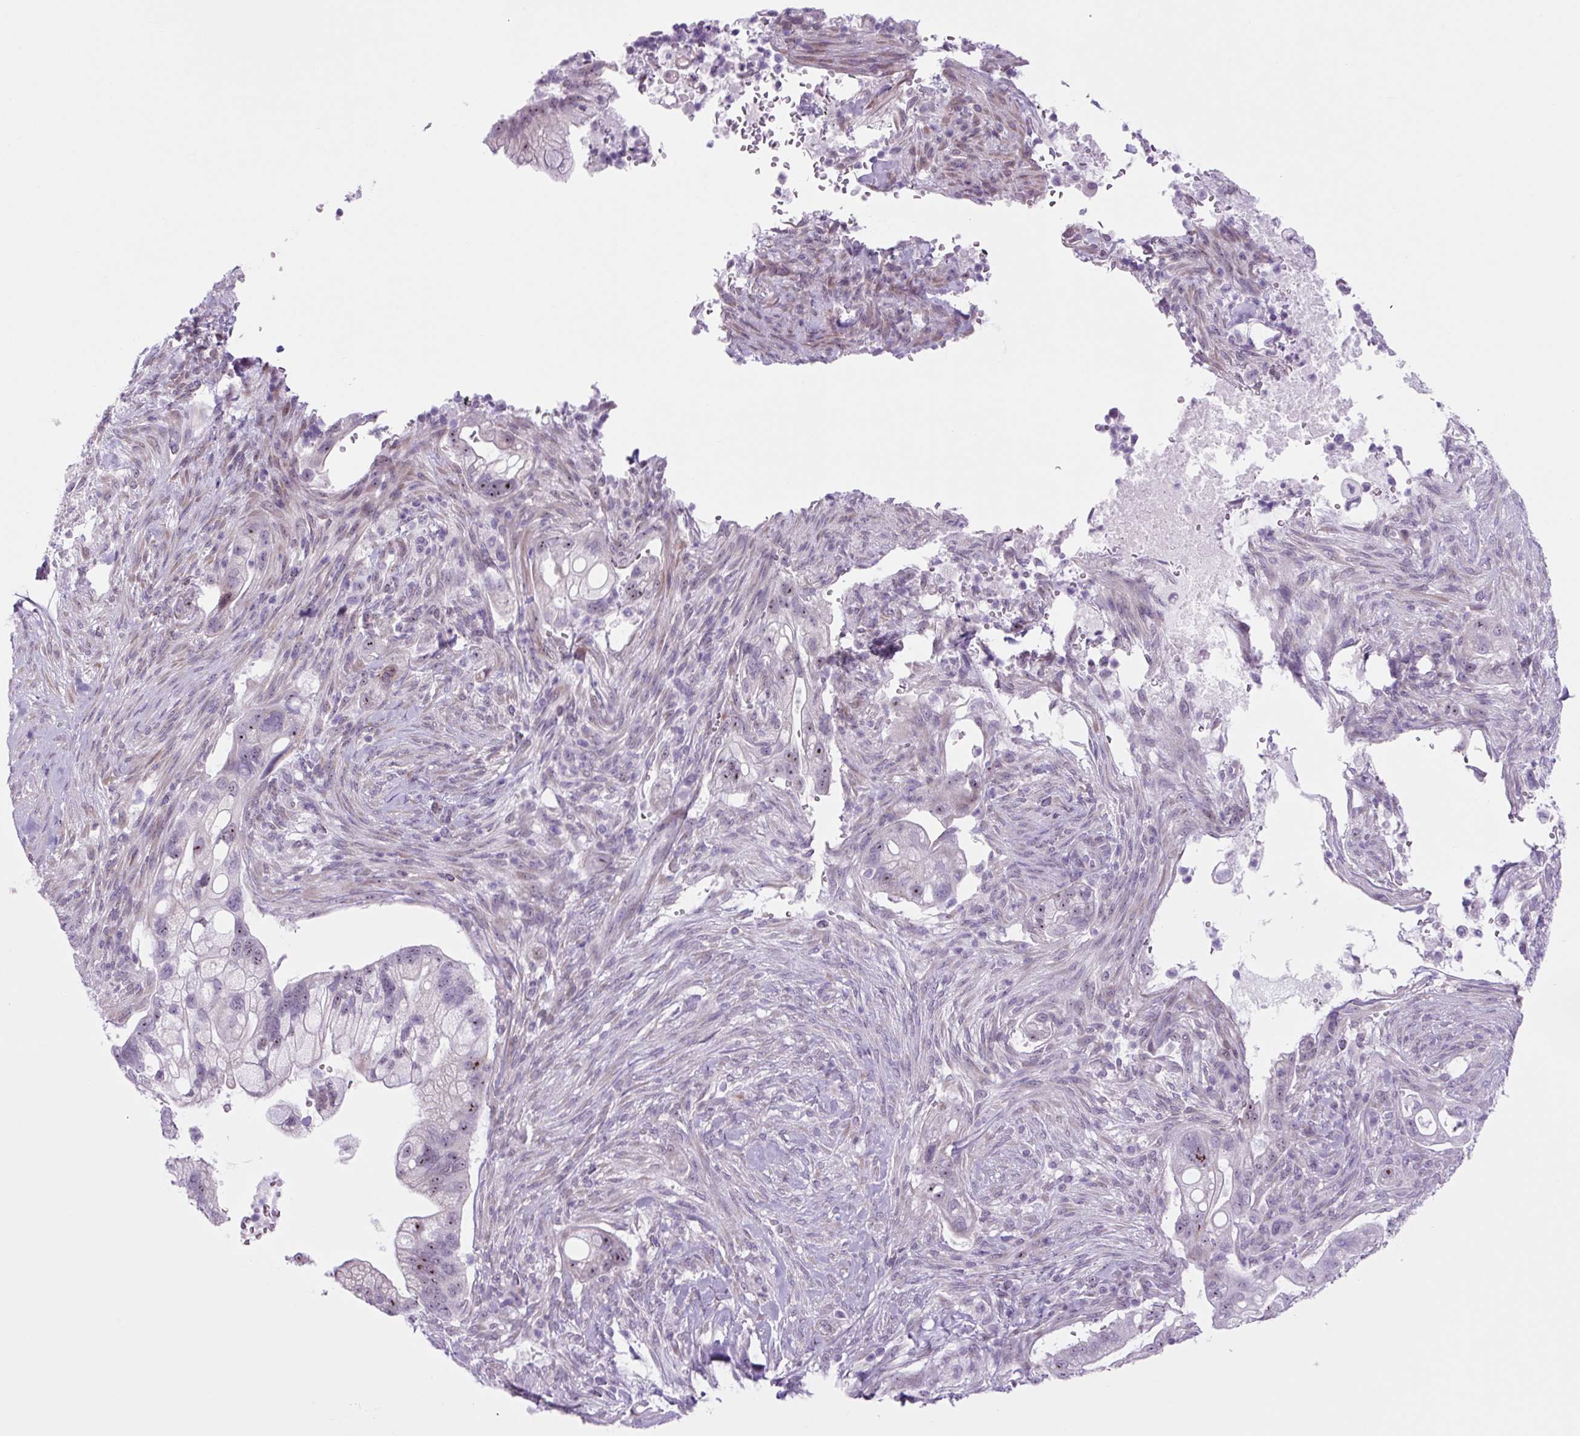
{"staining": {"intensity": "moderate", "quantity": "<25%", "location": "nuclear"}, "tissue": "pancreatic cancer", "cell_type": "Tumor cells", "image_type": "cancer", "snomed": [{"axis": "morphology", "description": "Adenocarcinoma, NOS"}, {"axis": "topography", "description": "Pancreas"}], "caption": "An image of pancreatic adenocarcinoma stained for a protein displays moderate nuclear brown staining in tumor cells.", "gene": "RRS1", "patient": {"sex": "male", "age": 44}}